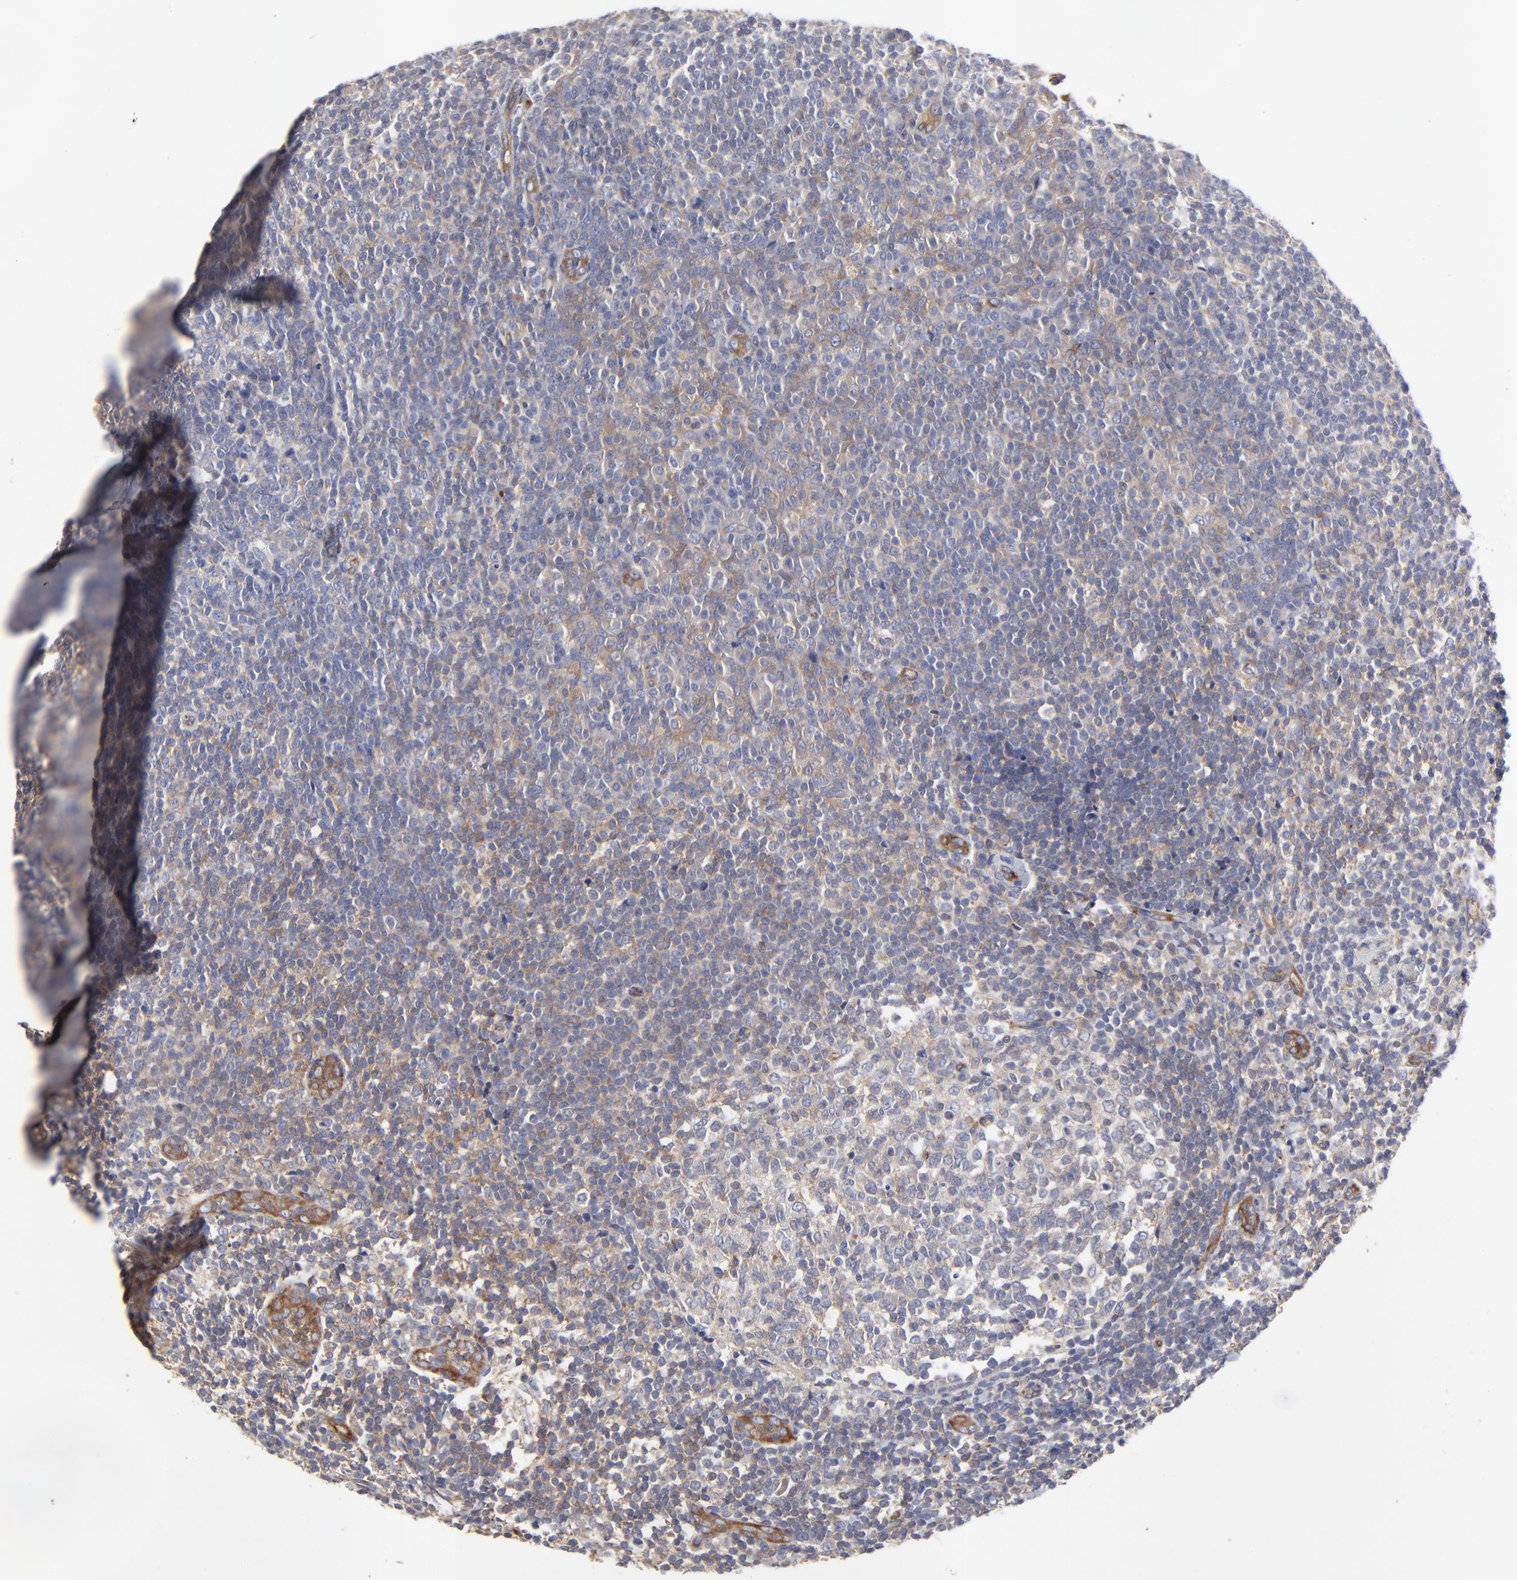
{"staining": {"intensity": "weak", "quantity": "25%-75%", "location": "cytoplasmic/membranous"}, "tissue": "tonsil", "cell_type": "Germinal center cells", "image_type": "normal", "snomed": [{"axis": "morphology", "description": "Normal tissue, NOS"}, {"axis": "topography", "description": "Tonsil"}], "caption": "Germinal center cells exhibit weak cytoplasmic/membranous positivity in approximately 25%-75% of cells in benign tonsil. The protein of interest is stained brown, and the nuclei are stained in blue (DAB (3,3'-diaminobenzidine) IHC with brightfield microscopy, high magnification).", "gene": "SULF2", "patient": {"sex": "male", "age": 31}}